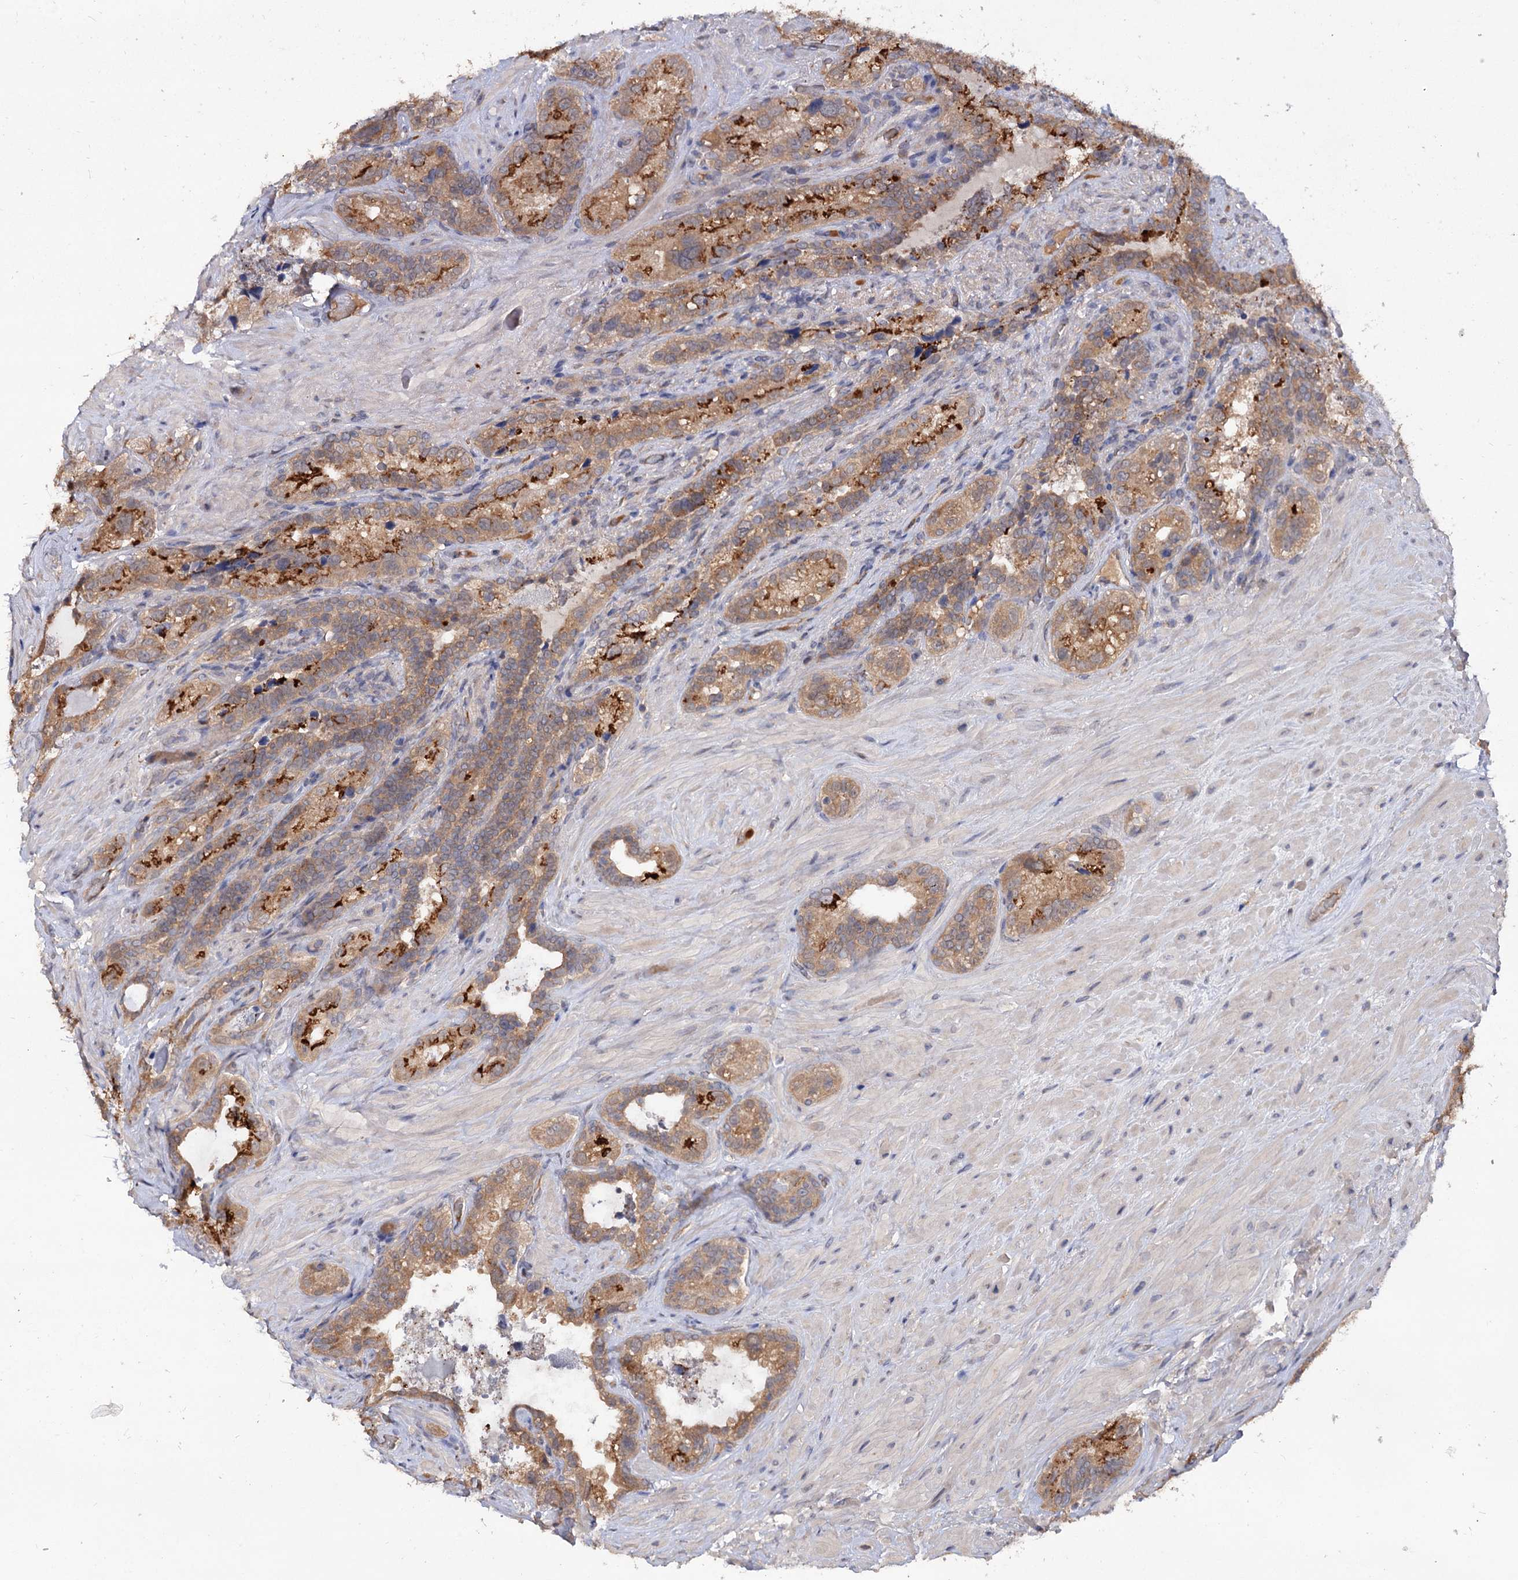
{"staining": {"intensity": "strong", "quantity": ">75%", "location": "cytoplasmic/membranous"}, "tissue": "seminal vesicle", "cell_type": "Glandular cells", "image_type": "normal", "snomed": [{"axis": "morphology", "description": "Normal tissue, NOS"}, {"axis": "topography", "description": "Seminal veicle"}, {"axis": "topography", "description": "Peripheral nerve tissue"}], "caption": "This micrograph displays IHC staining of normal human seminal vesicle, with high strong cytoplasmic/membranous positivity in about >75% of glandular cells.", "gene": "NUDCD2", "patient": {"sex": "male", "age": 67}}